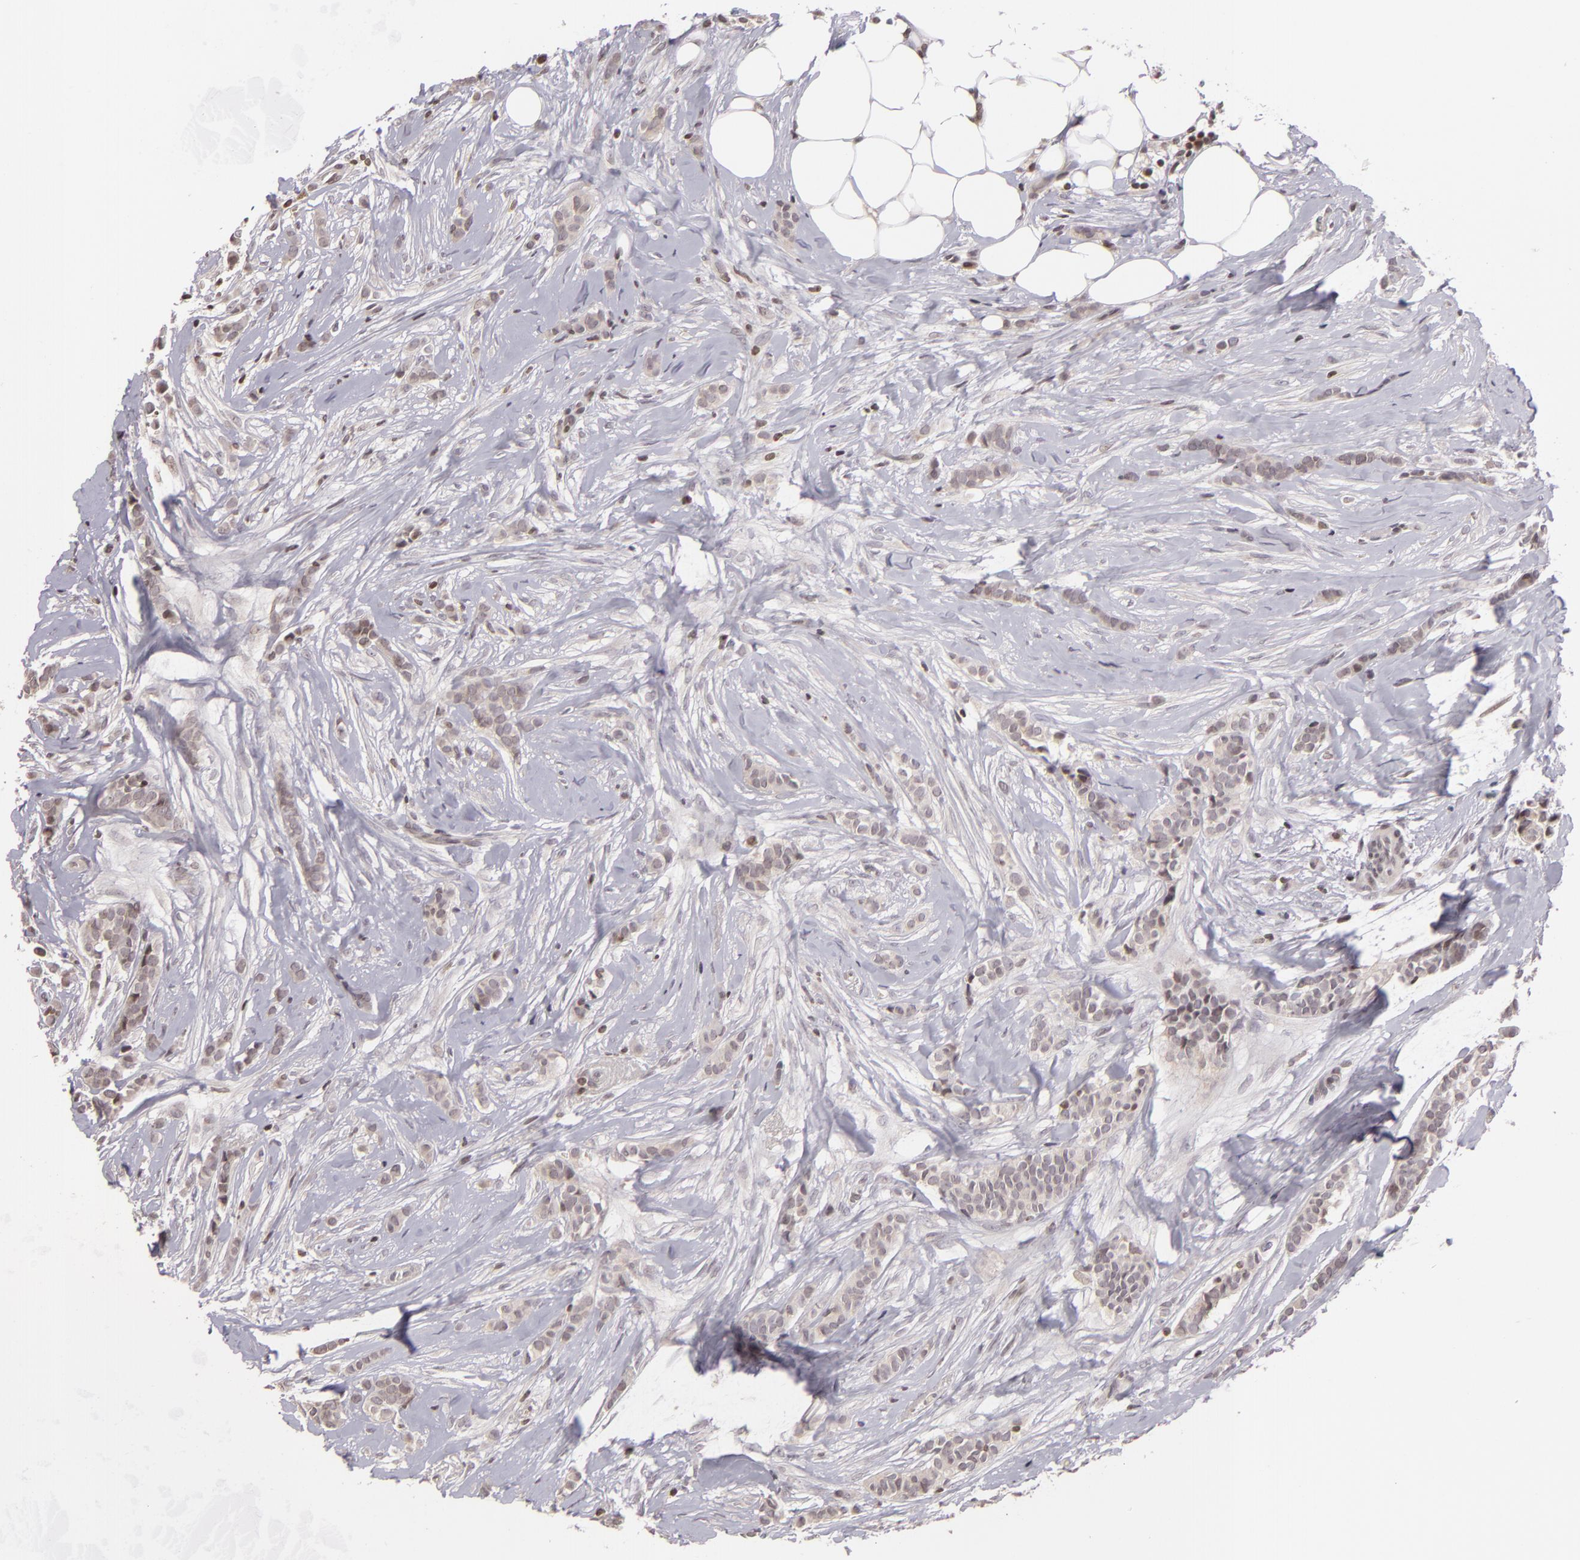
{"staining": {"intensity": "negative", "quantity": "none", "location": "none"}, "tissue": "breast cancer", "cell_type": "Tumor cells", "image_type": "cancer", "snomed": [{"axis": "morphology", "description": "Lobular carcinoma"}, {"axis": "topography", "description": "Breast"}], "caption": "DAB immunohistochemical staining of lobular carcinoma (breast) shows no significant positivity in tumor cells. (DAB (3,3'-diaminobenzidine) IHC, high magnification).", "gene": "AKAP6", "patient": {"sex": "female", "age": 56}}